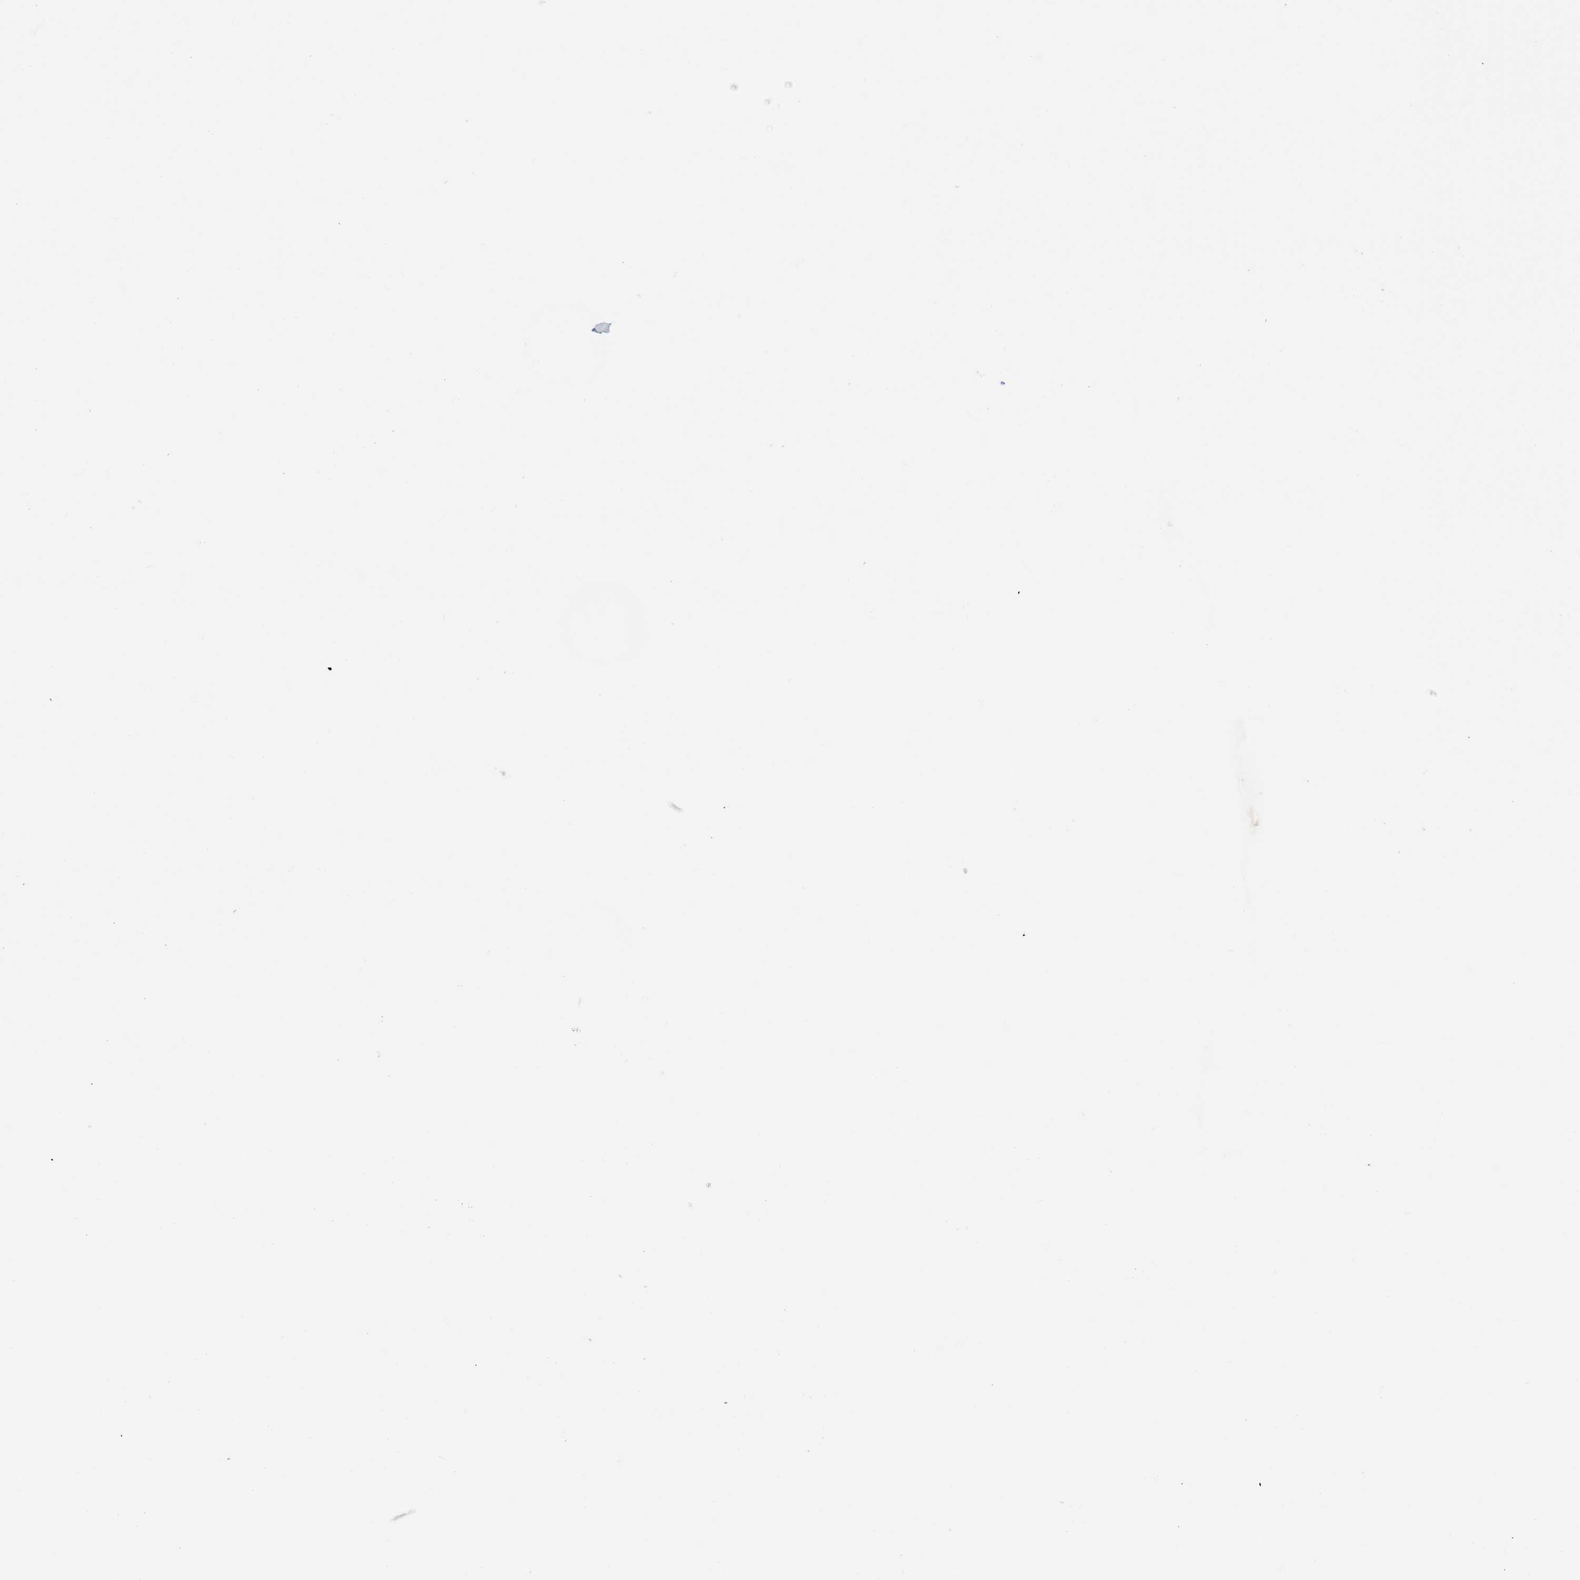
{"staining": {"intensity": "negative", "quantity": "none", "location": "none"}, "tissue": "skin cancer", "cell_type": "Tumor cells", "image_type": "cancer", "snomed": [{"axis": "morphology", "description": "Squamous cell carcinoma, NOS"}, {"axis": "topography", "description": "Skin"}], "caption": "Histopathology image shows no protein expression in tumor cells of skin squamous cell carcinoma tissue.", "gene": "CRB3", "patient": {"sex": "female", "age": 80}}